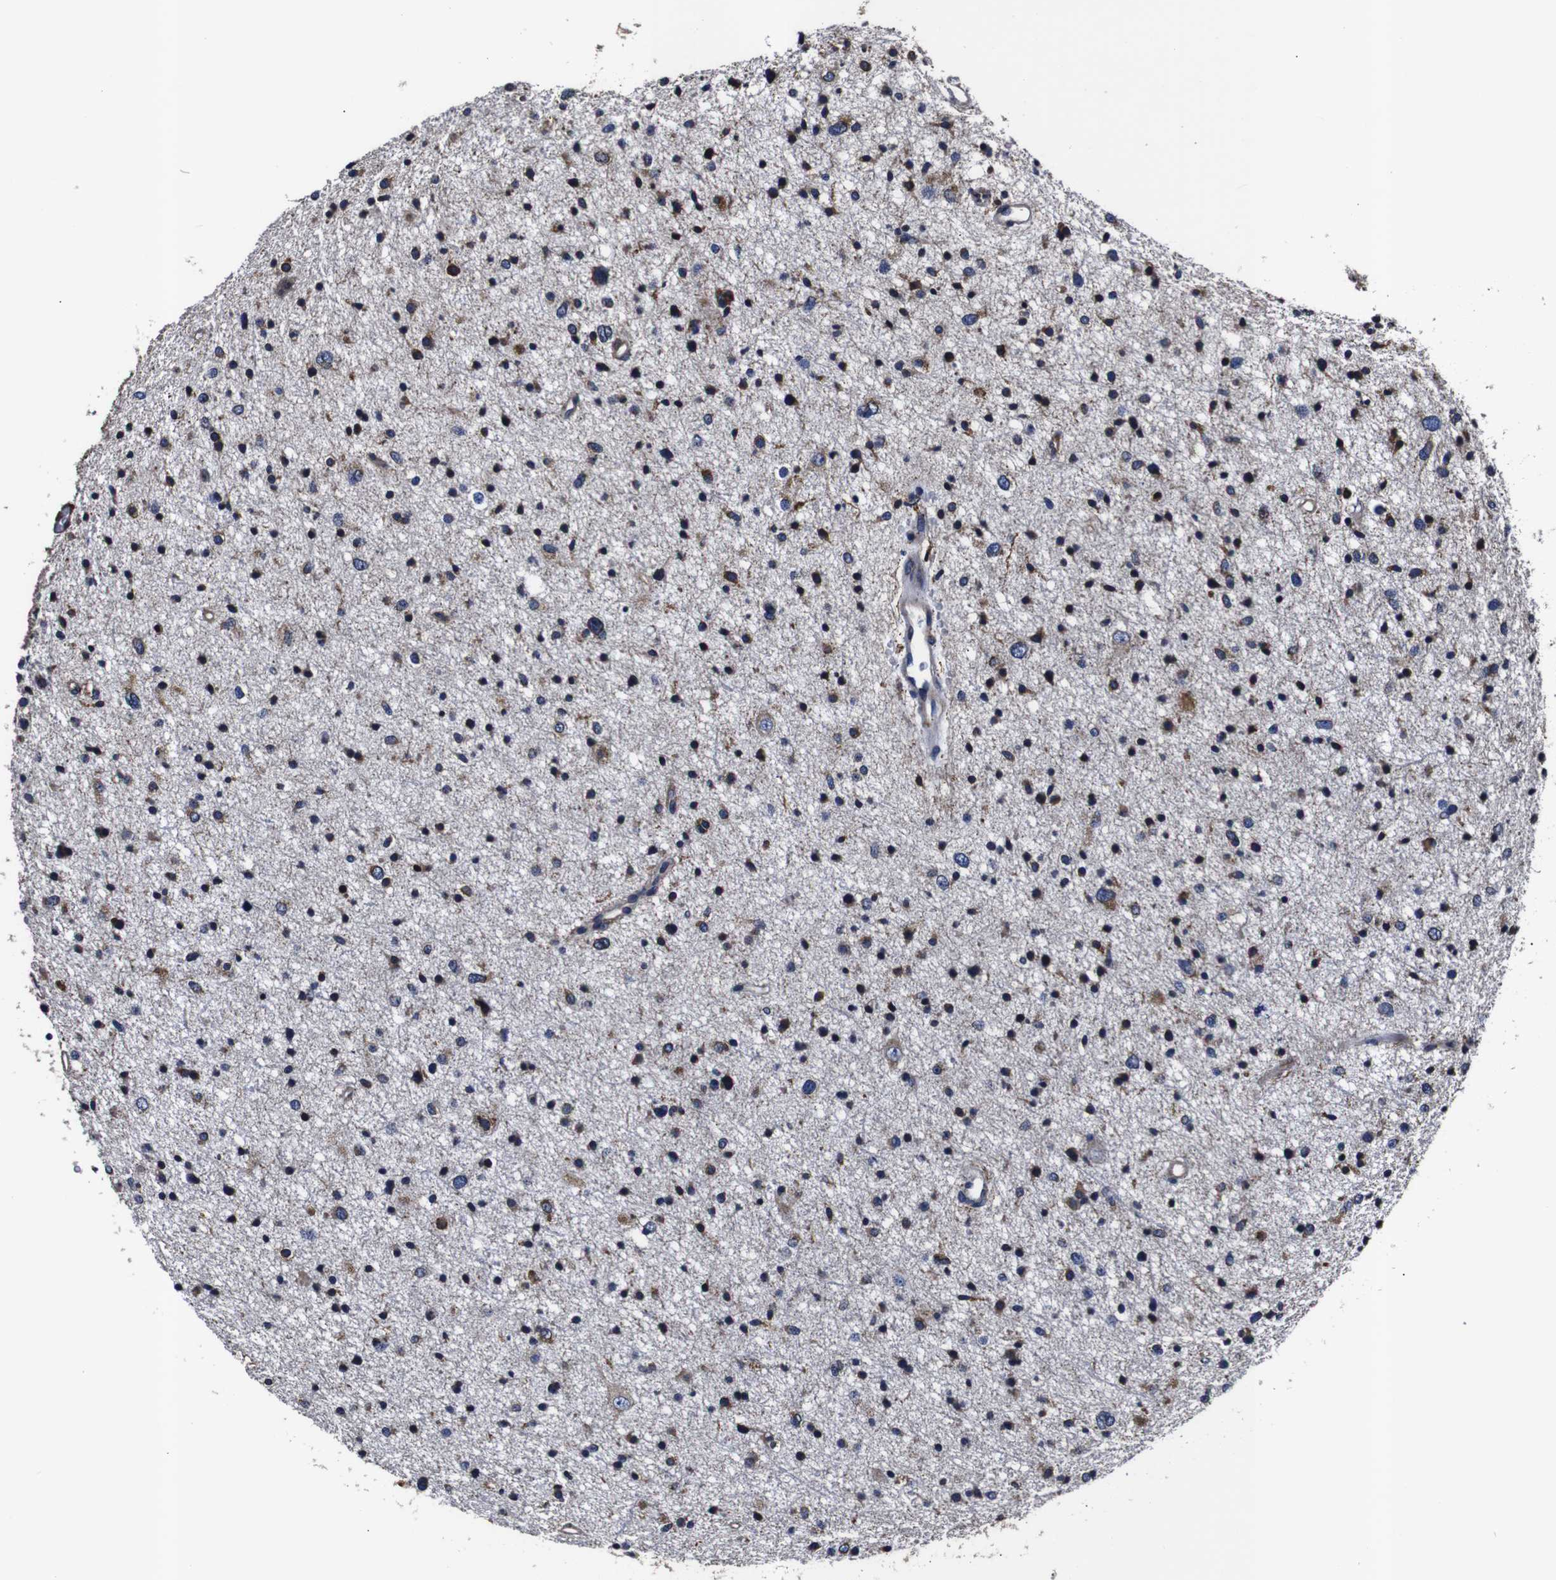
{"staining": {"intensity": "moderate", "quantity": "25%-75%", "location": "cytoplasmic/membranous"}, "tissue": "glioma", "cell_type": "Tumor cells", "image_type": "cancer", "snomed": [{"axis": "morphology", "description": "Glioma, malignant, Low grade"}, {"axis": "topography", "description": "Brain"}], "caption": "Immunohistochemistry (IHC) staining of glioma, which displays medium levels of moderate cytoplasmic/membranous positivity in approximately 25%-75% of tumor cells indicating moderate cytoplasmic/membranous protein expression. The staining was performed using DAB (3,3'-diaminobenzidine) (brown) for protein detection and nuclei were counterstained in hematoxylin (blue).", "gene": "PPIB", "patient": {"sex": "female", "age": 37}}